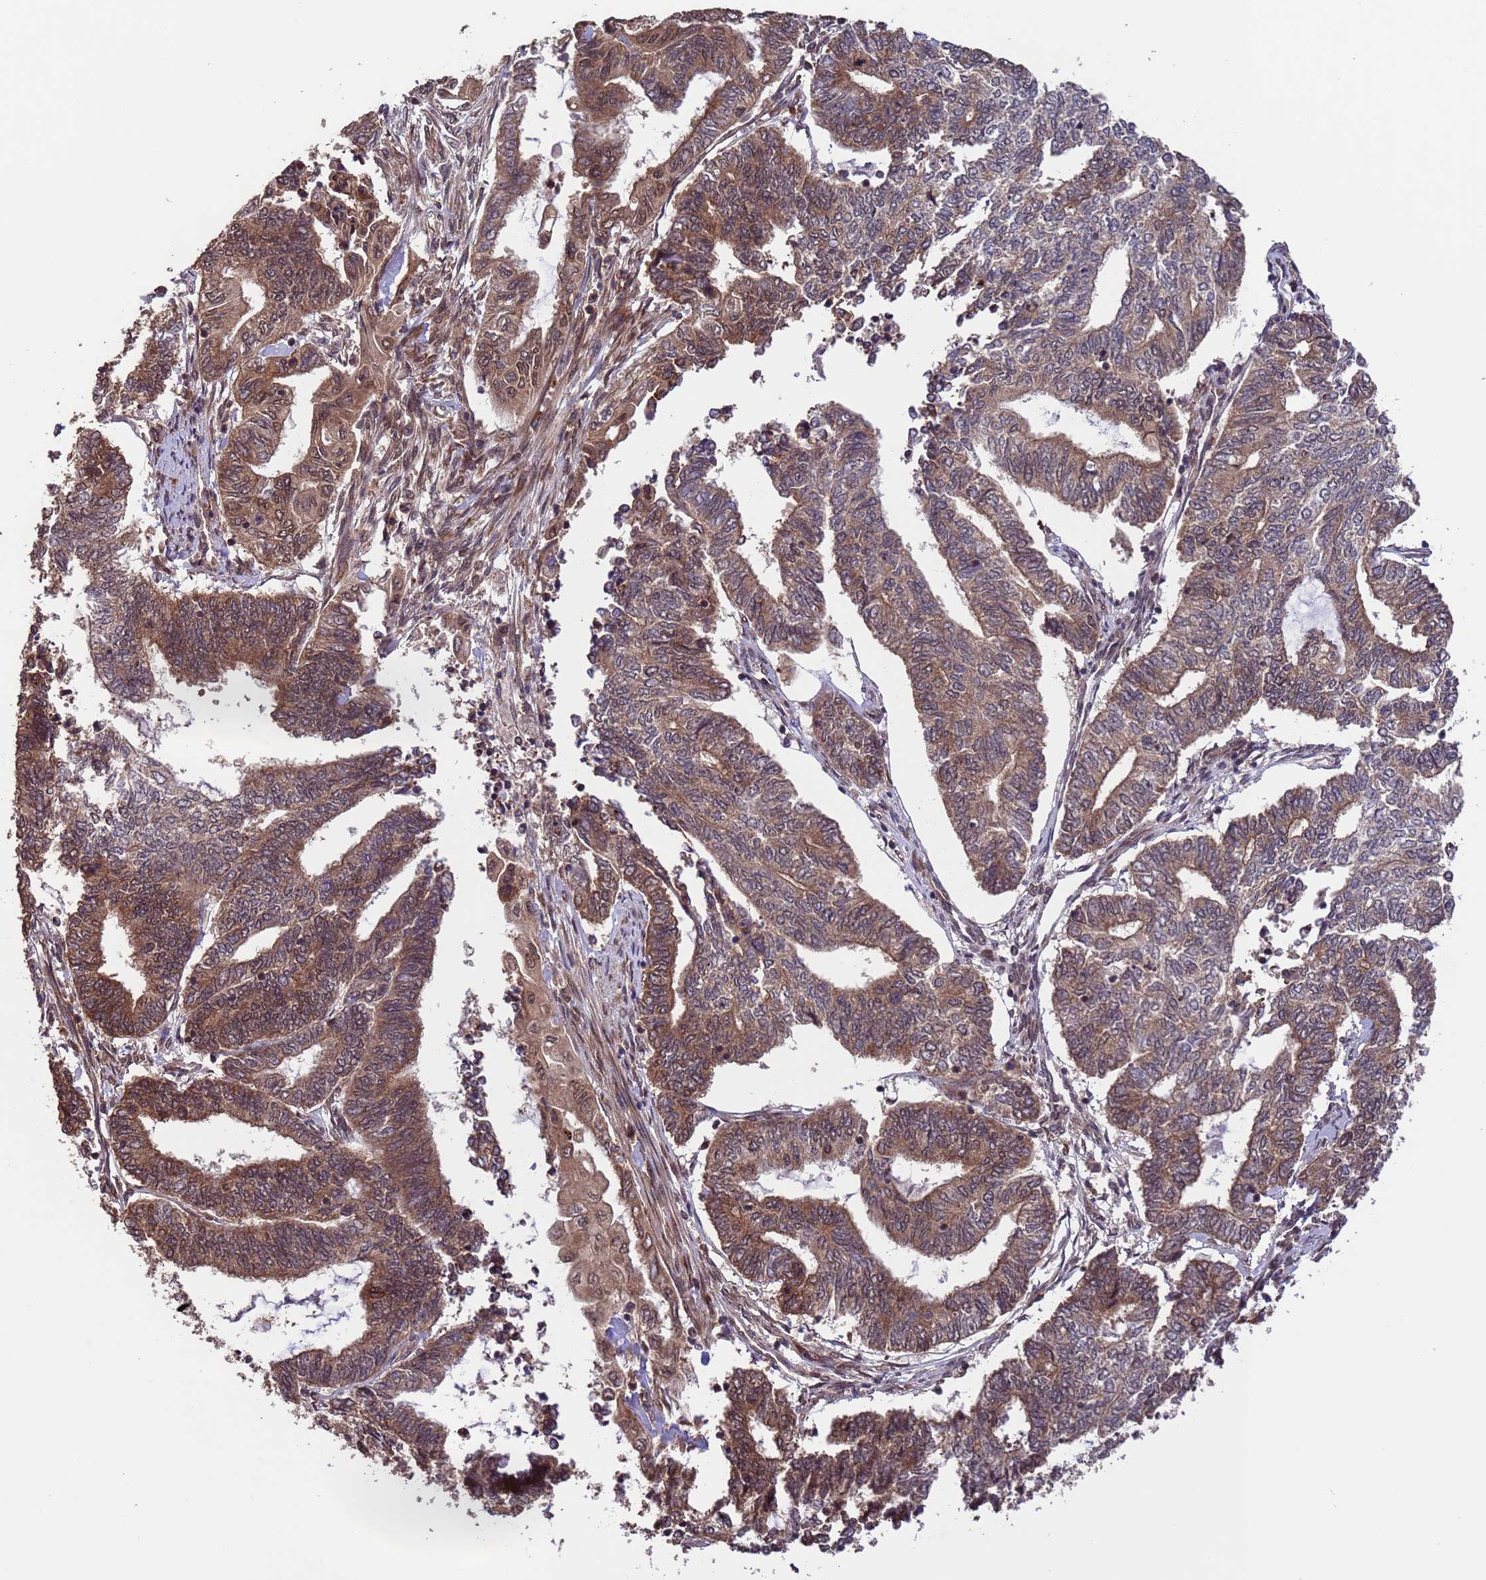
{"staining": {"intensity": "moderate", "quantity": ">75%", "location": "cytoplasmic/membranous,nuclear"}, "tissue": "endometrial cancer", "cell_type": "Tumor cells", "image_type": "cancer", "snomed": [{"axis": "morphology", "description": "Adenocarcinoma, NOS"}, {"axis": "topography", "description": "Uterus"}, {"axis": "topography", "description": "Endometrium"}], "caption": "This is an image of immunohistochemistry staining of endometrial cancer, which shows moderate staining in the cytoplasmic/membranous and nuclear of tumor cells.", "gene": "VSTM4", "patient": {"sex": "female", "age": 70}}